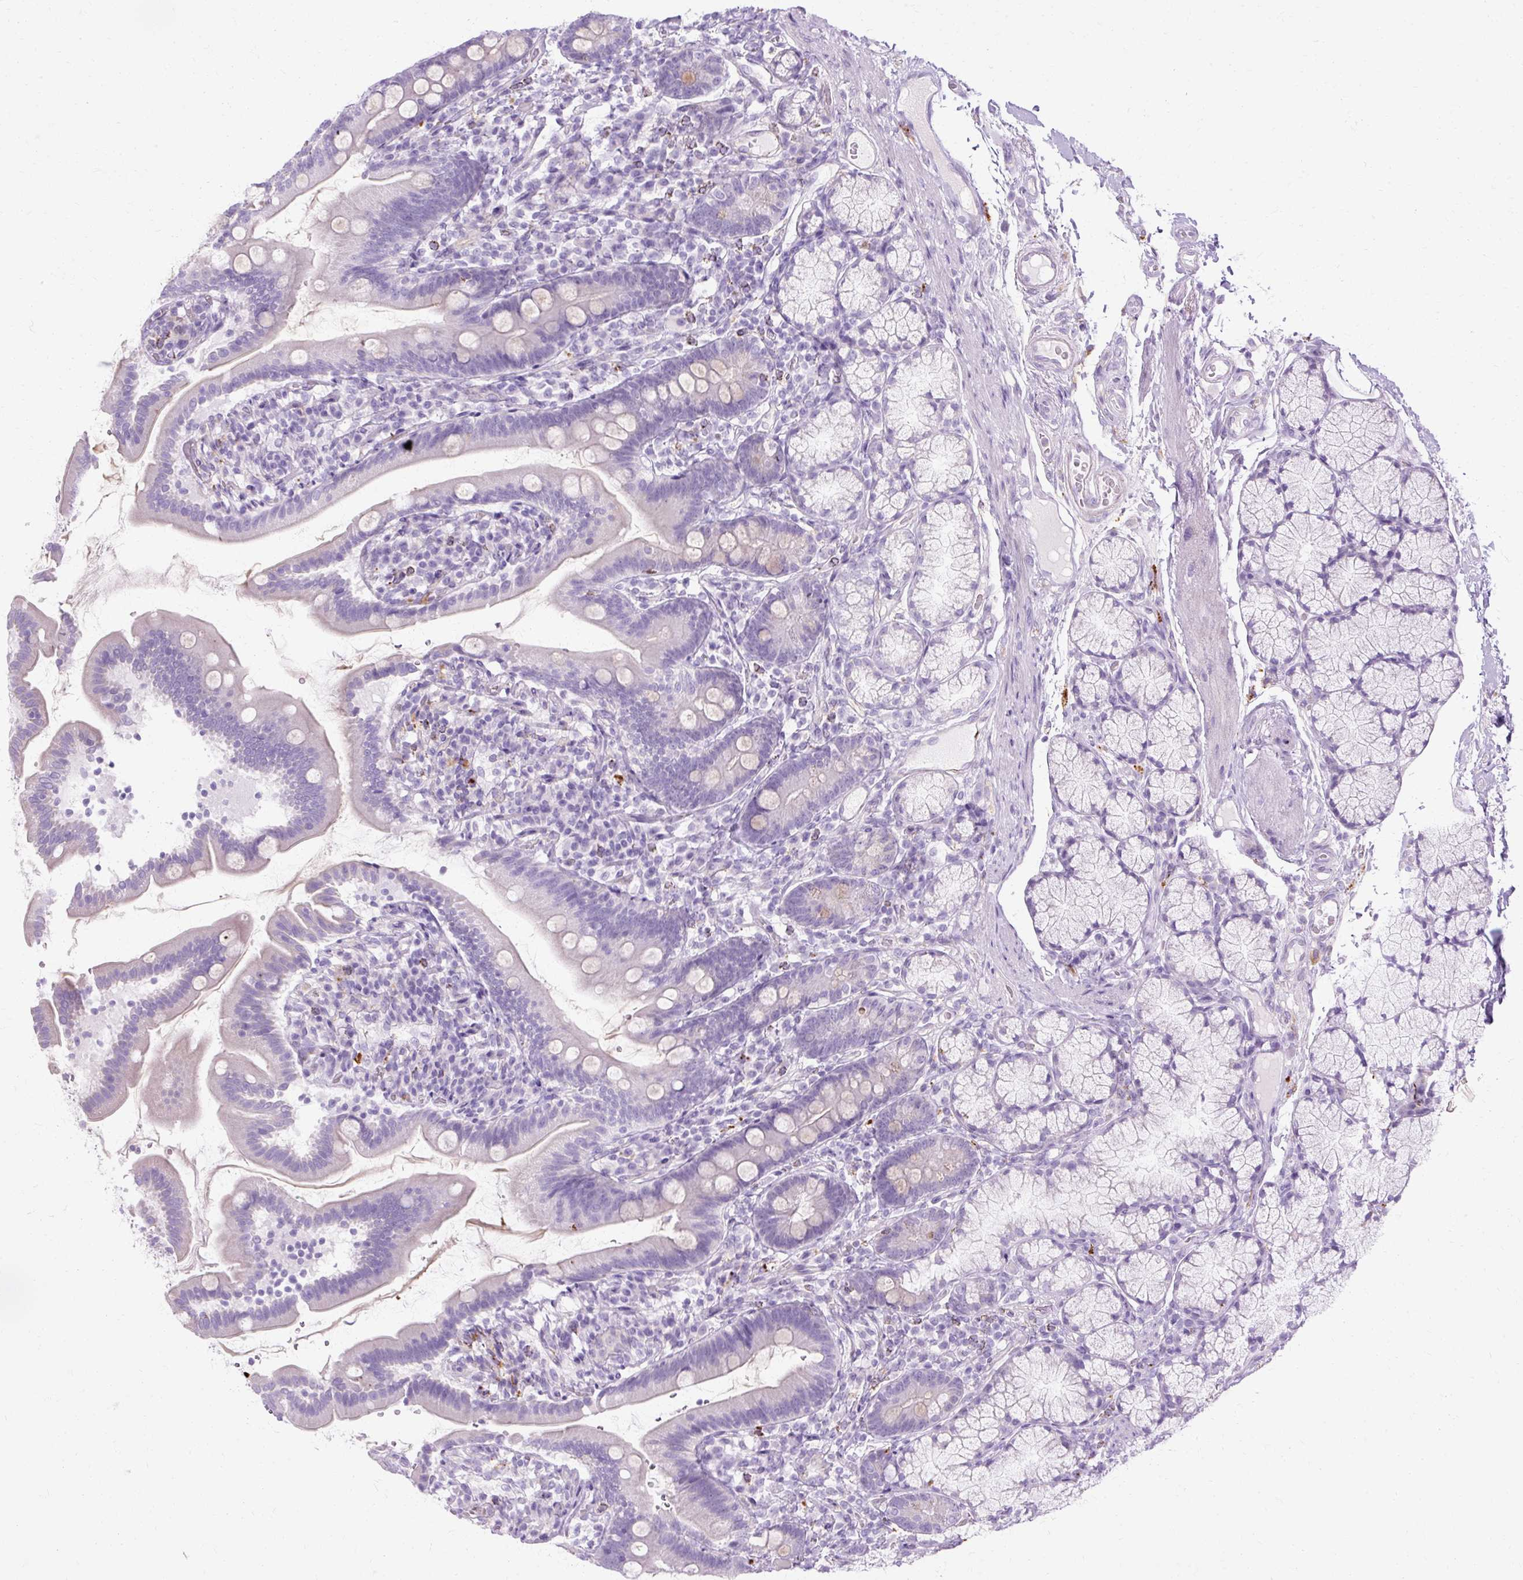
{"staining": {"intensity": "negative", "quantity": "none", "location": "none"}, "tissue": "duodenum", "cell_type": "Glandular cells", "image_type": "normal", "snomed": [{"axis": "morphology", "description": "Normal tissue, NOS"}, {"axis": "topography", "description": "Duodenum"}], "caption": "IHC micrograph of unremarkable duodenum: human duodenum stained with DAB (3,3'-diaminobenzidine) shows no significant protein staining in glandular cells.", "gene": "HSD11B1", "patient": {"sex": "female", "age": 67}}